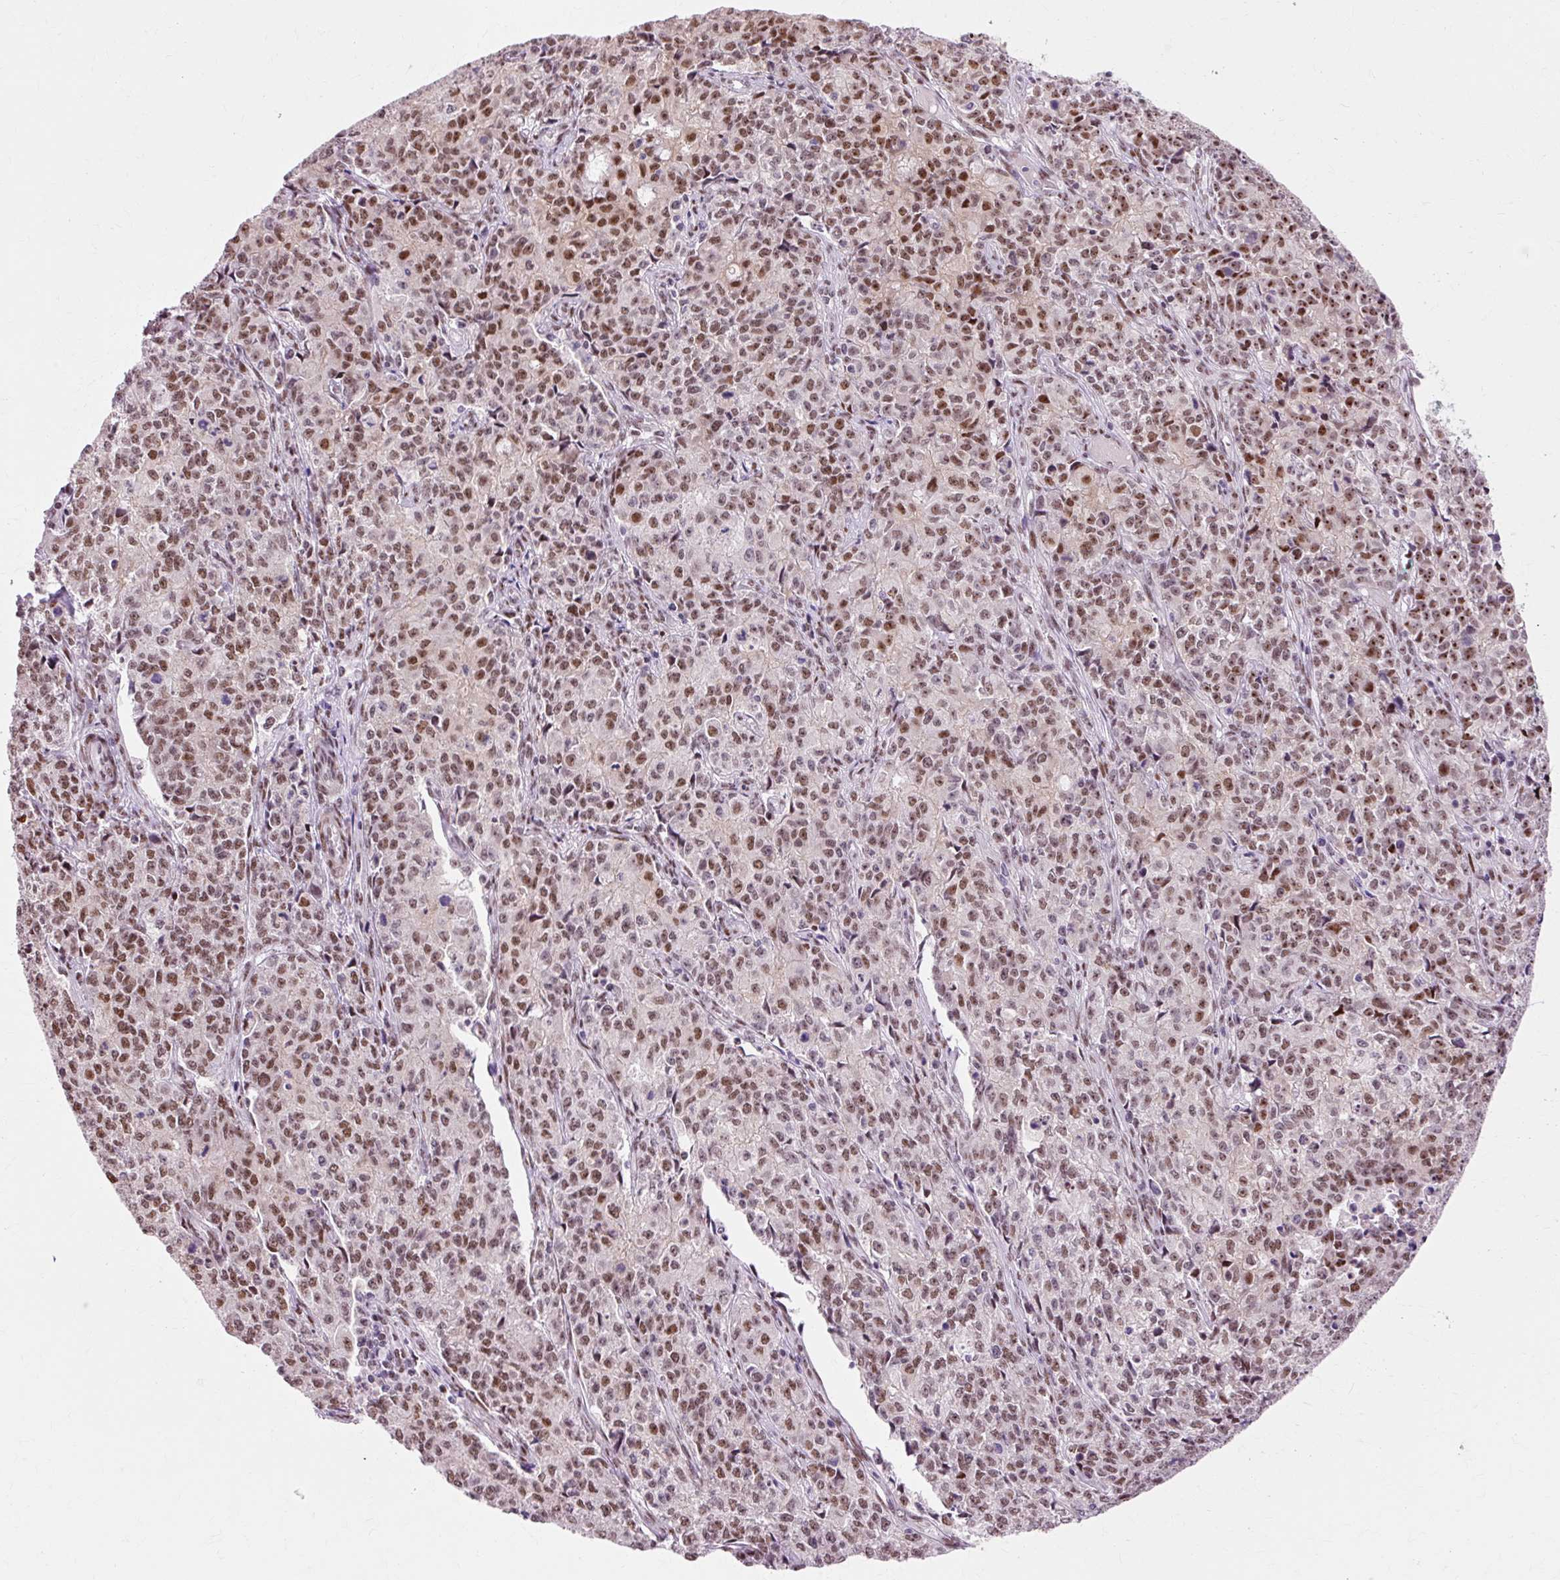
{"staining": {"intensity": "moderate", "quantity": "25%-75%", "location": "nuclear"}, "tissue": "endometrial cancer", "cell_type": "Tumor cells", "image_type": "cancer", "snomed": [{"axis": "morphology", "description": "Adenocarcinoma, NOS"}, {"axis": "topography", "description": "Endometrium"}], "caption": "A medium amount of moderate nuclear expression is seen in approximately 25%-75% of tumor cells in endometrial cancer tissue.", "gene": "MACROD2", "patient": {"sex": "female", "age": 50}}